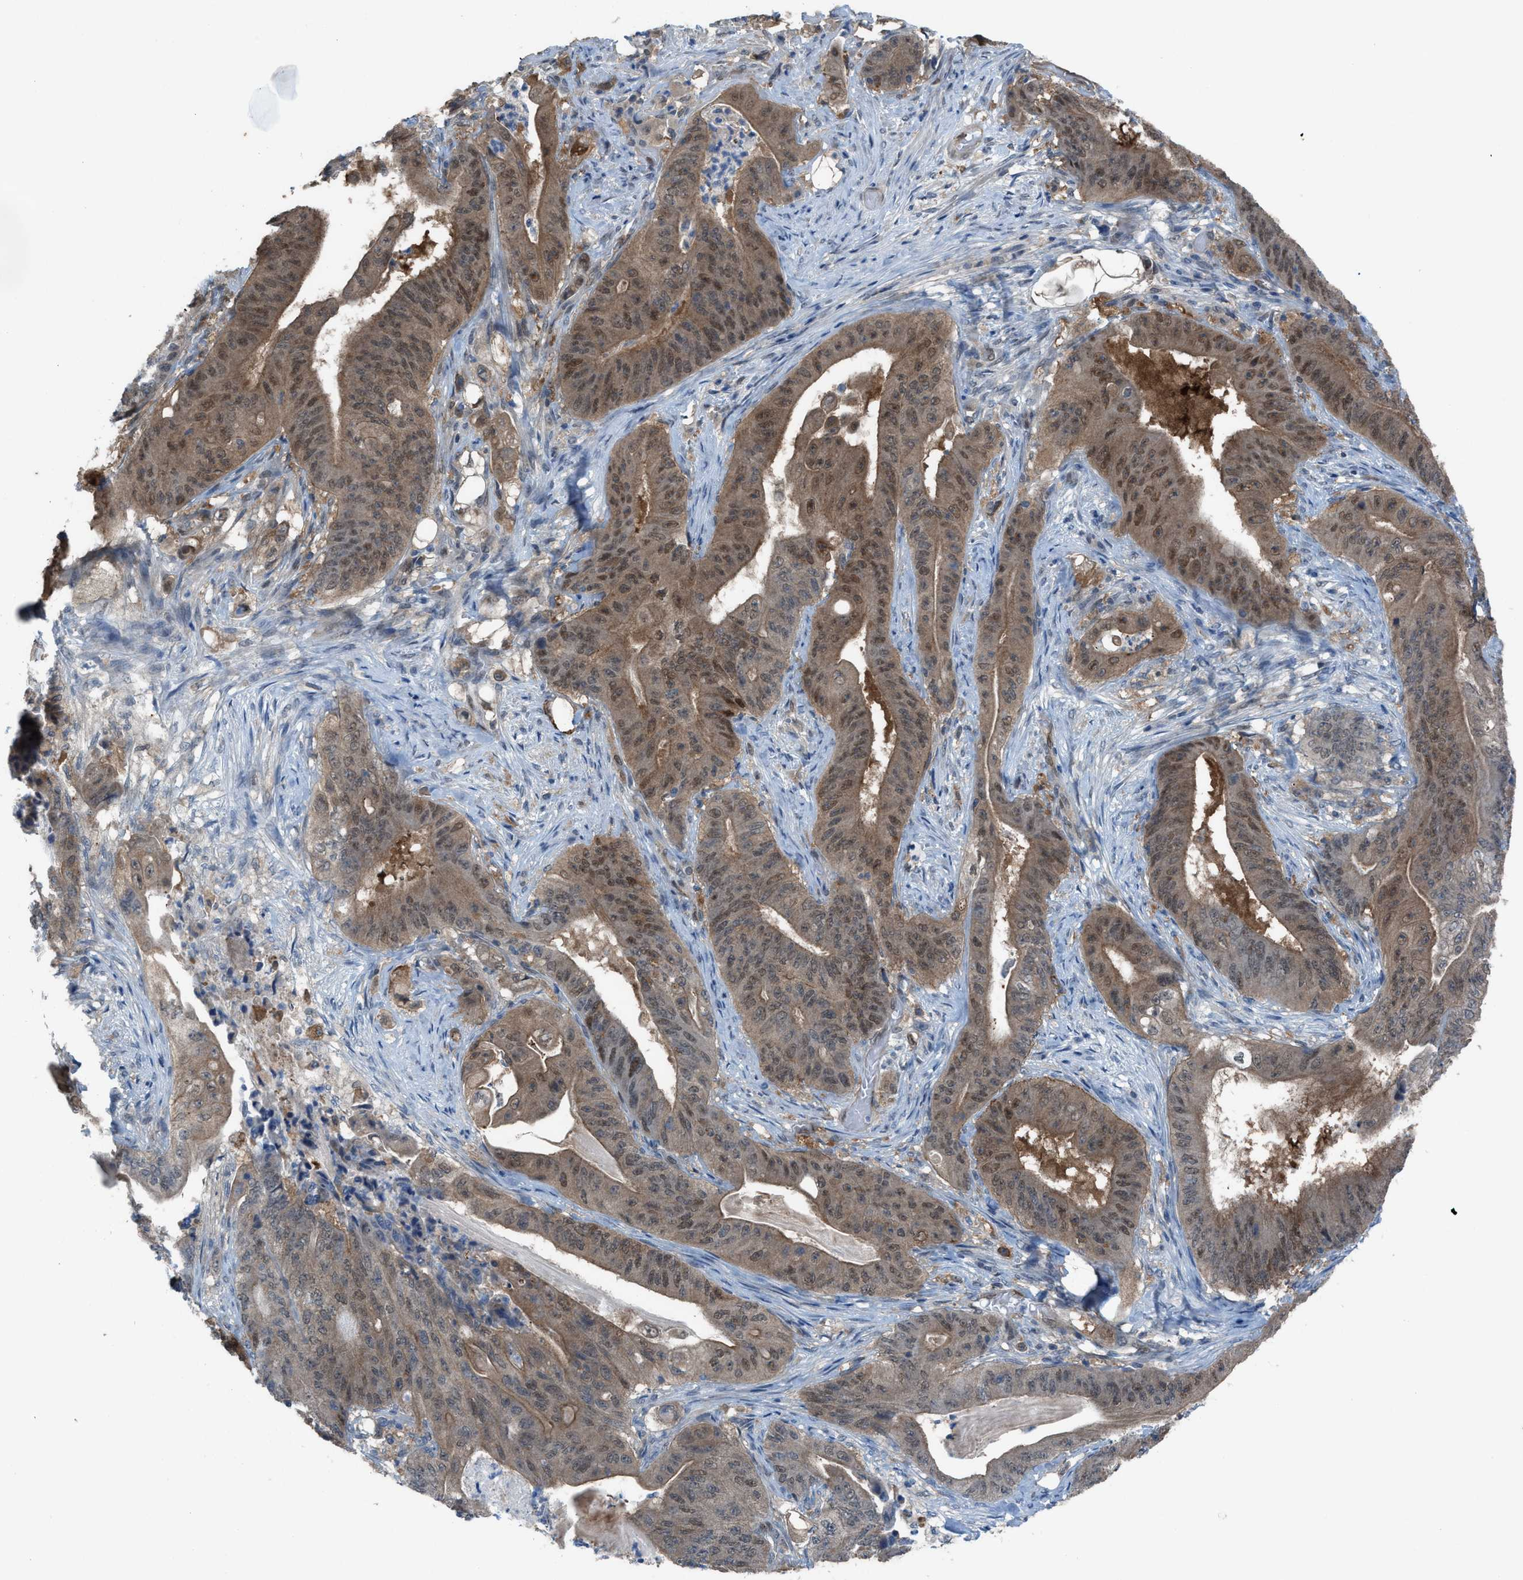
{"staining": {"intensity": "moderate", "quantity": "25%-75%", "location": "cytoplasmic/membranous,nuclear"}, "tissue": "stomach cancer", "cell_type": "Tumor cells", "image_type": "cancer", "snomed": [{"axis": "morphology", "description": "Adenocarcinoma, NOS"}, {"axis": "topography", "description": "Stomach"}], "caption": "Protein staining by immunohistochemistry shows moderate cytoplasmic/membranous and nuclear positivity in approximately 25%-75% of tumor cells in stomach cancer (adenocarcinoma).", "gene": "PLAA", "patient": {"sex": "female", "age": 73}}